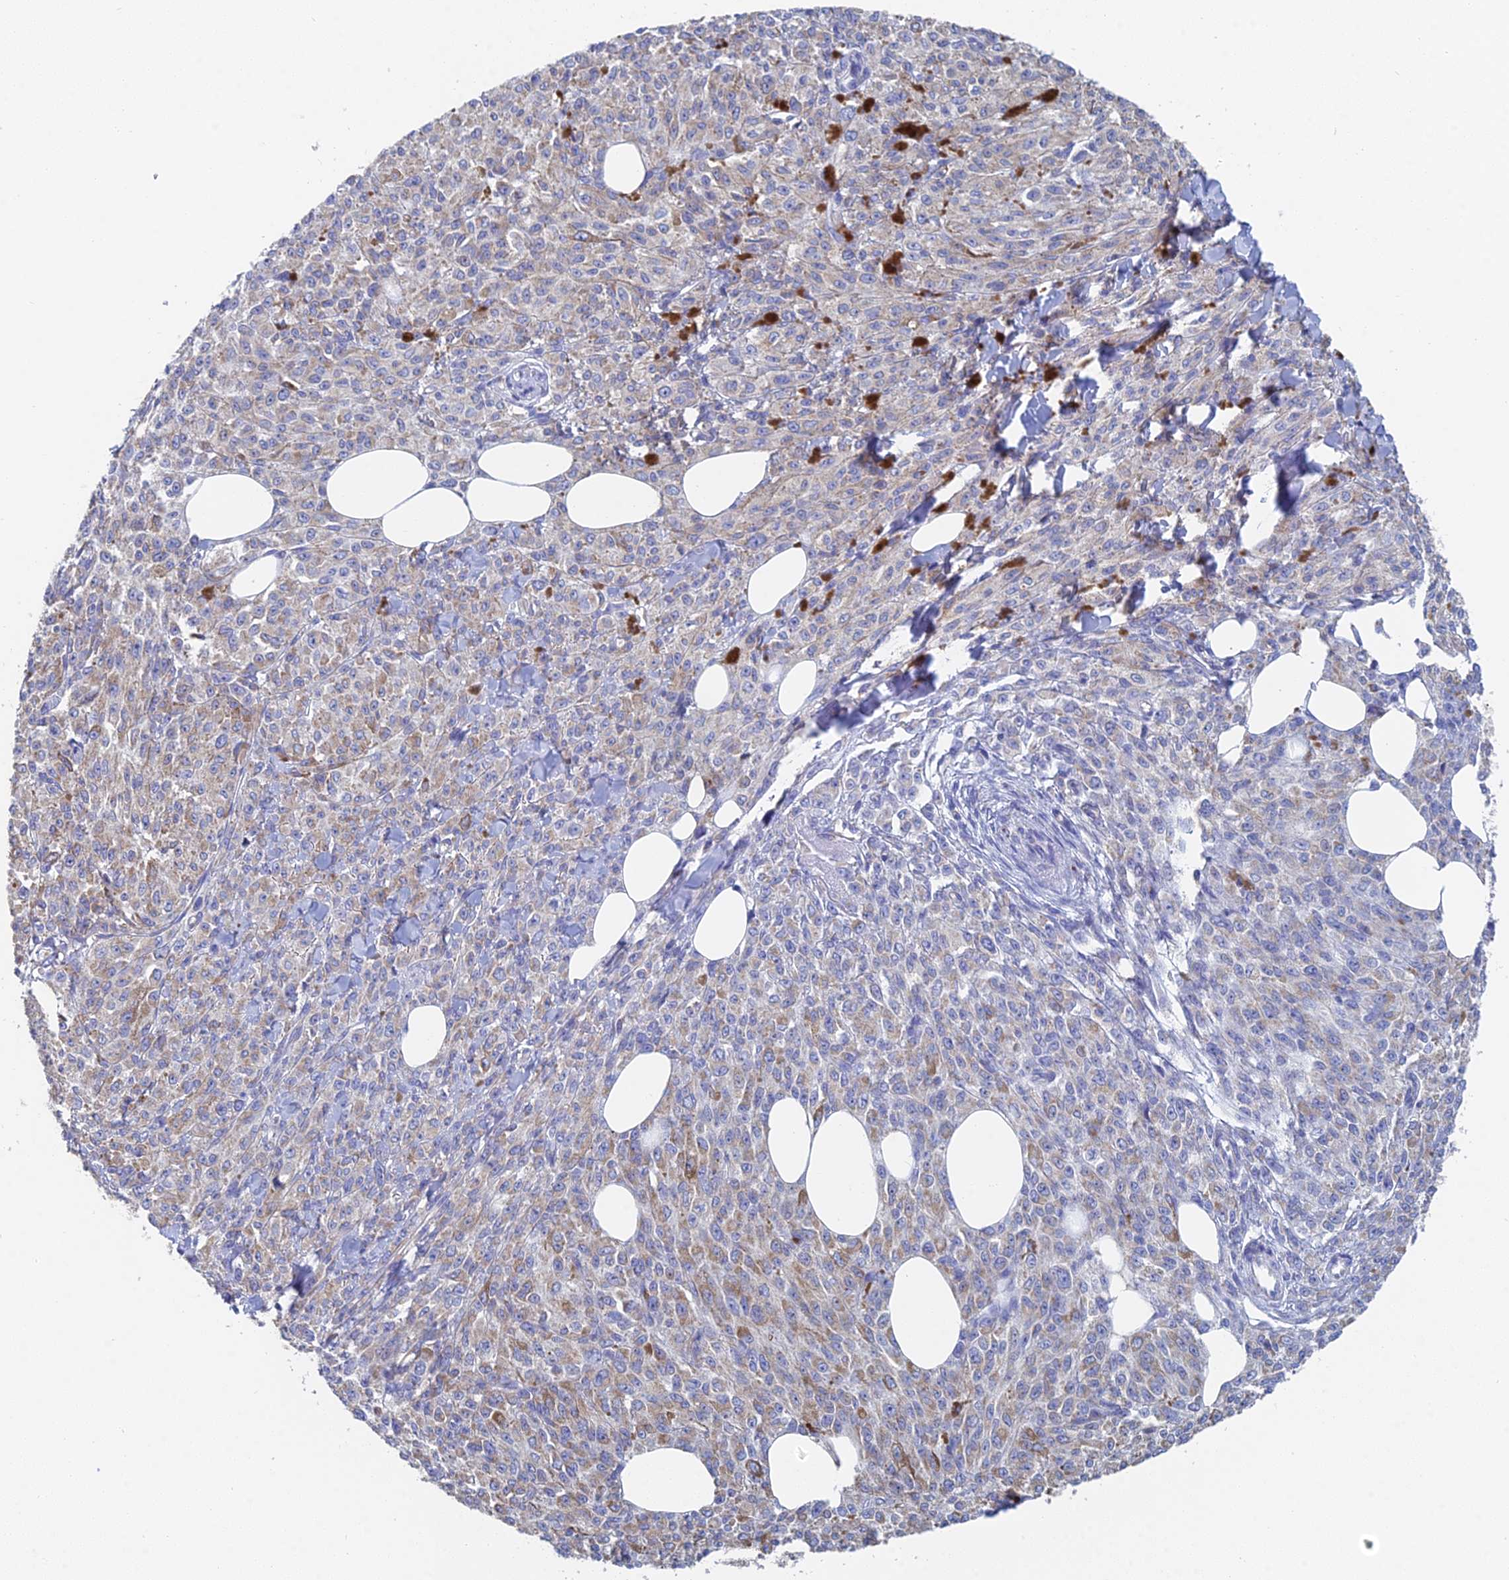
{"staining": {"intensity": "weak", "quantity": "25%-75%", "location": "cytoplasmic/membranous"}, "tissue": "melanoma", "cell_type": "Tumor cells", "image_type": "cancer", "snomed": [{"axis": "morphology", "description": "Malignant melanoma, NOS"}, {"axis": "topography", "description": "Skin"}], "caption": "Brown immunohistochemical staining in melanoma exhibits weak cytoplasmic/membranous staining in approximately 25%-75% of tumor cells.", "gene": "CRACR2B", "patient": {"sex": "female", "age": 52}}